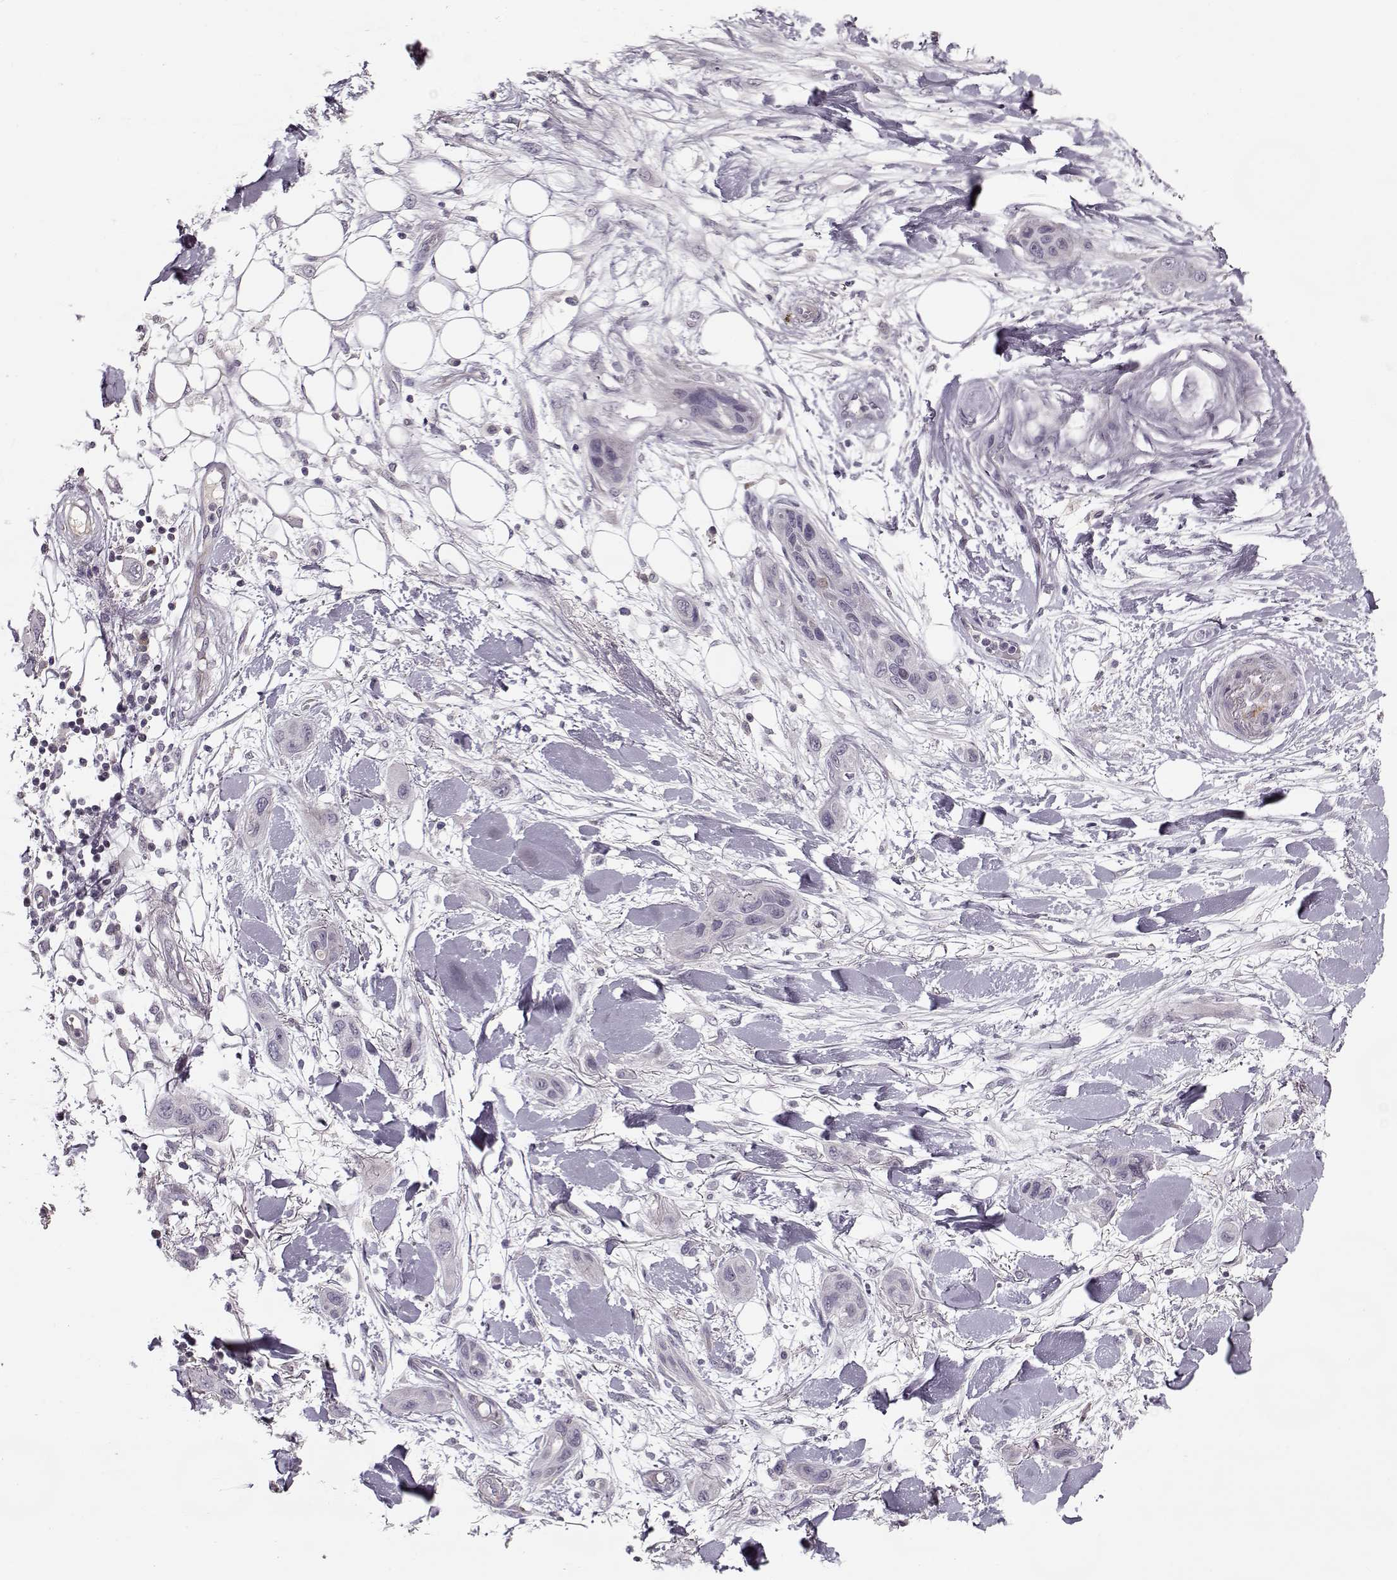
{"staining": {"intensity": "negative", "quantity": "none", "location": "none"}, "tissue": "skin cancer", "cell_type": "Tumor cells", "image_type": "cancer", "snomed": [{"axis": "morphology", "description": "Squamous cell carcinoma, NOS"}, {"axis": "topography", "description": "Skin"}], "caption": "Tumor cells are negative for brown protein staining in skin cancer.", "gene": "KRT9", "patient": {"sex": "male", "age": 79}}